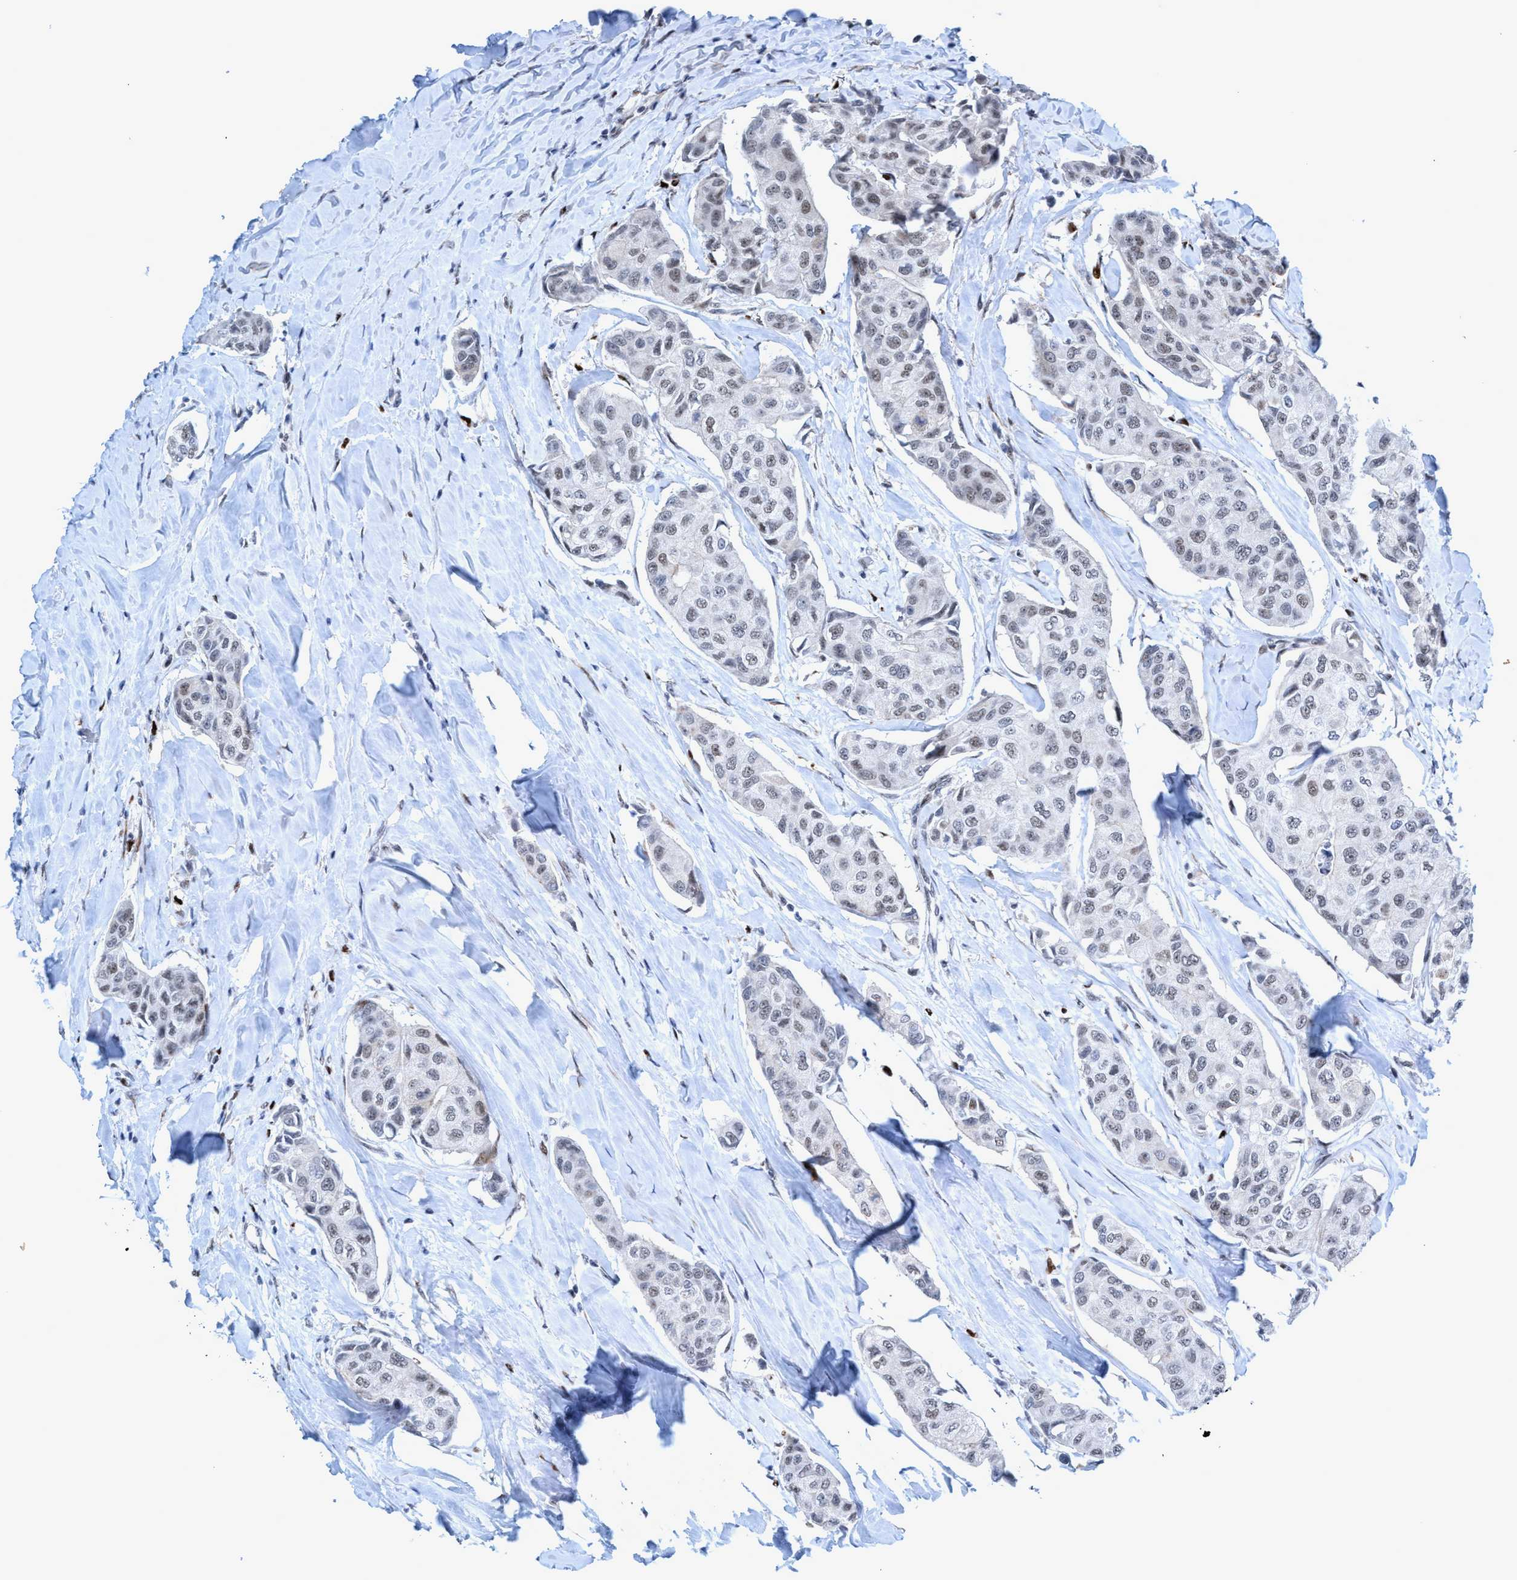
{"staining": {"intensity": "weak", "quantity": "<25%", "location": "nuclear"}, "tissue": "breast cancer", "cell_type": "Tumor cells", "image_type": "cancer", "snomed": [{"axis": "morphology", "description": "Duct carcinoma"}, {"axis": "topography", "description": "Breast"}], "caption": "A high-resolution photomicrograph shows immunohistochemistry staining of breast cancer, which demonstrates no significant positivity in tumor cells.", "gene": "CWC27", "patient": {"sex": "female", "age": 80}}